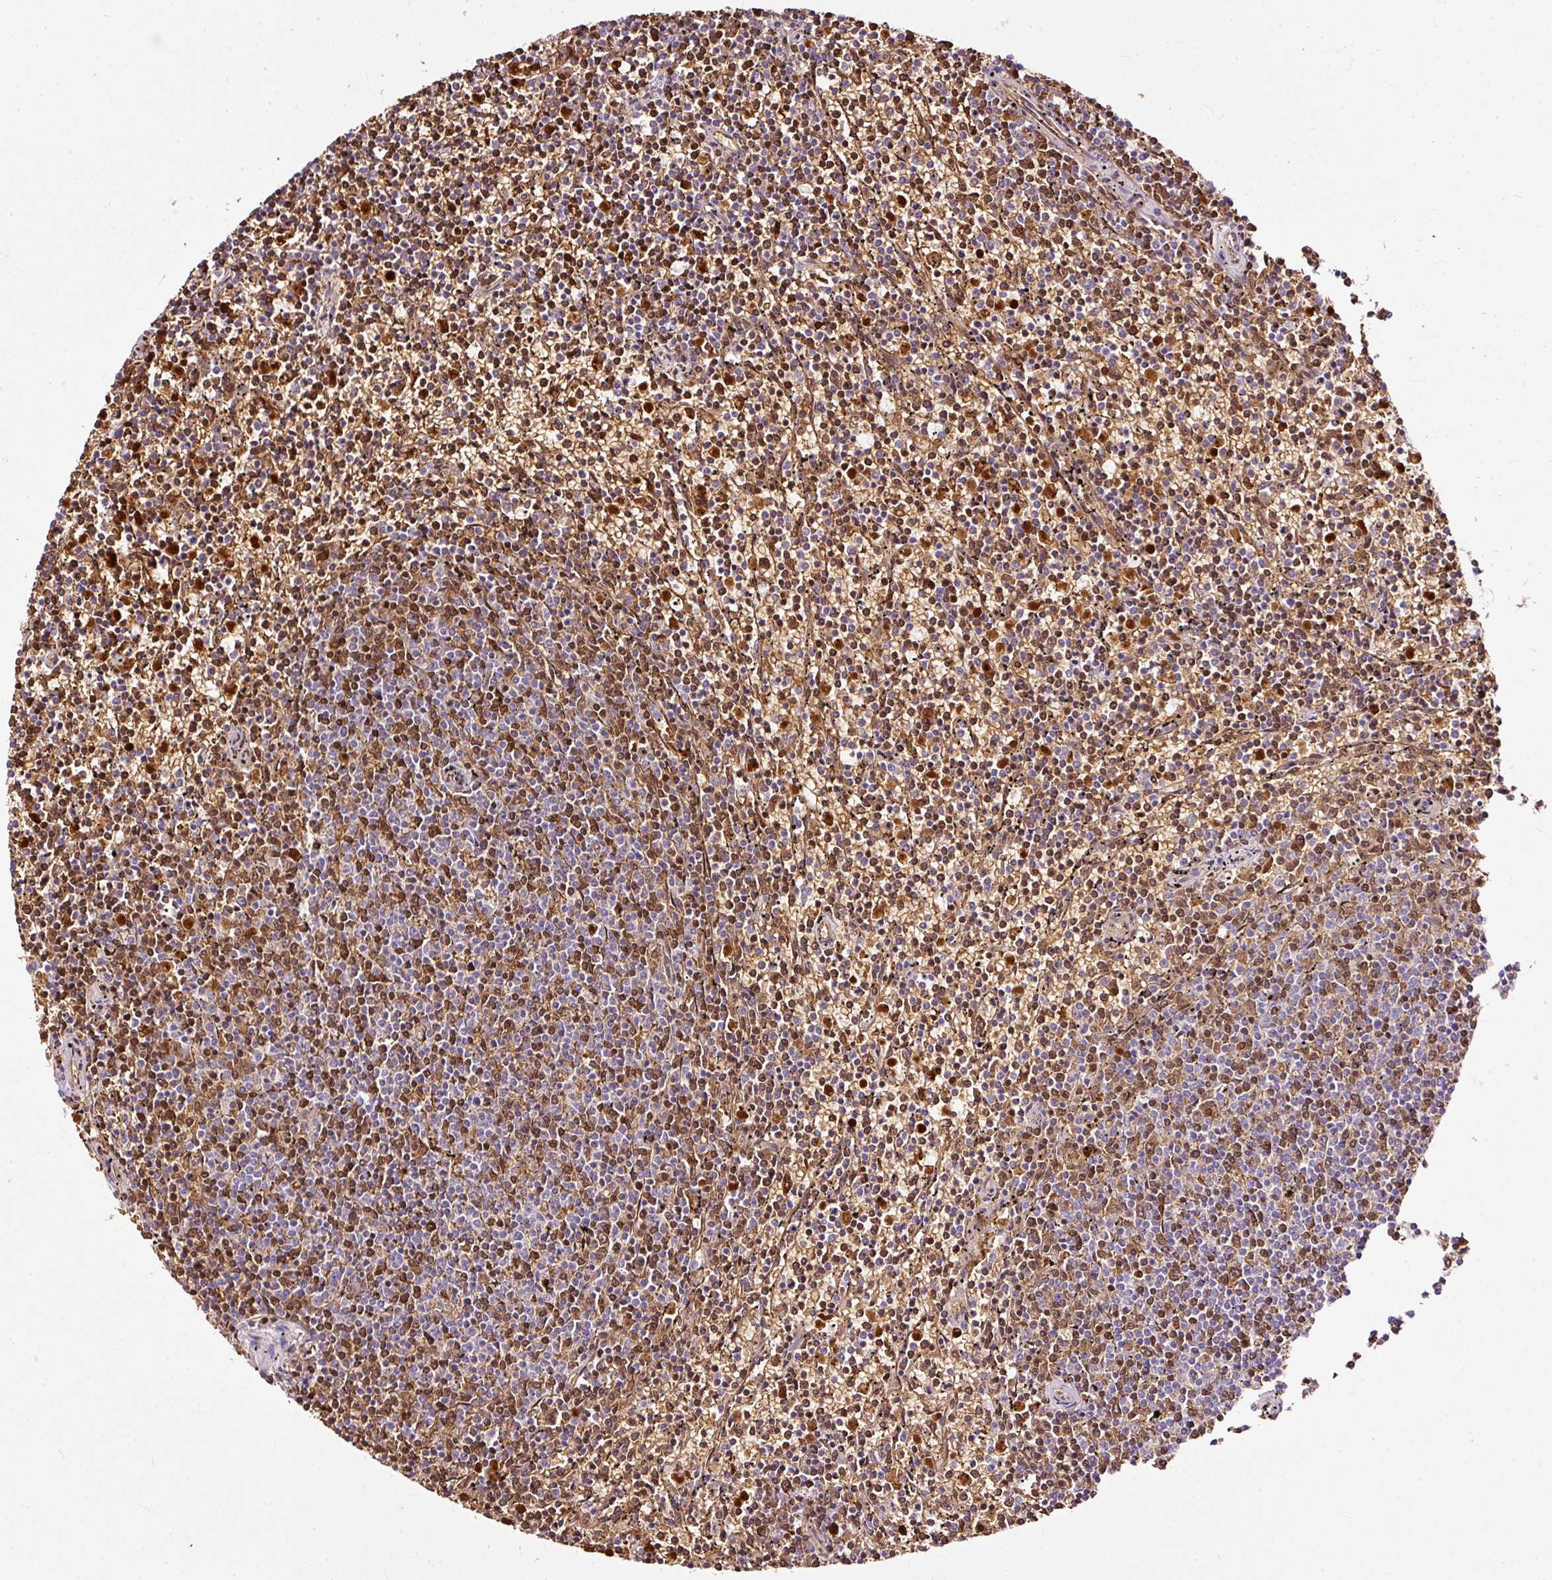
{"staining": {"intensity": "moderate", "quantity": "25%-75%", "location": "cytoplasmic/membranous"}, "tissue": "lymphoma", "cell_type": "Tumor cells", "image_type": "cancer", "snomed": [{"axis": "morphology", "description": "Malignant lymphoma, non-Hodgkin's type, Low grade"}, {"axis": "topography", "description": "Spleen"}], "caption": "A brown stain labels moderate cytoplasmic/membranous staining of a protein in low-grade malignant lymphoma, non-Hodgkin's type tumor cells. The staining is performed using DAB brown chromogen to label protein expression. The nuclei are counter-stained blue using hematoxylin.", "gene": "USHBP1", "patient": {"sex": "female", "age": 50}}